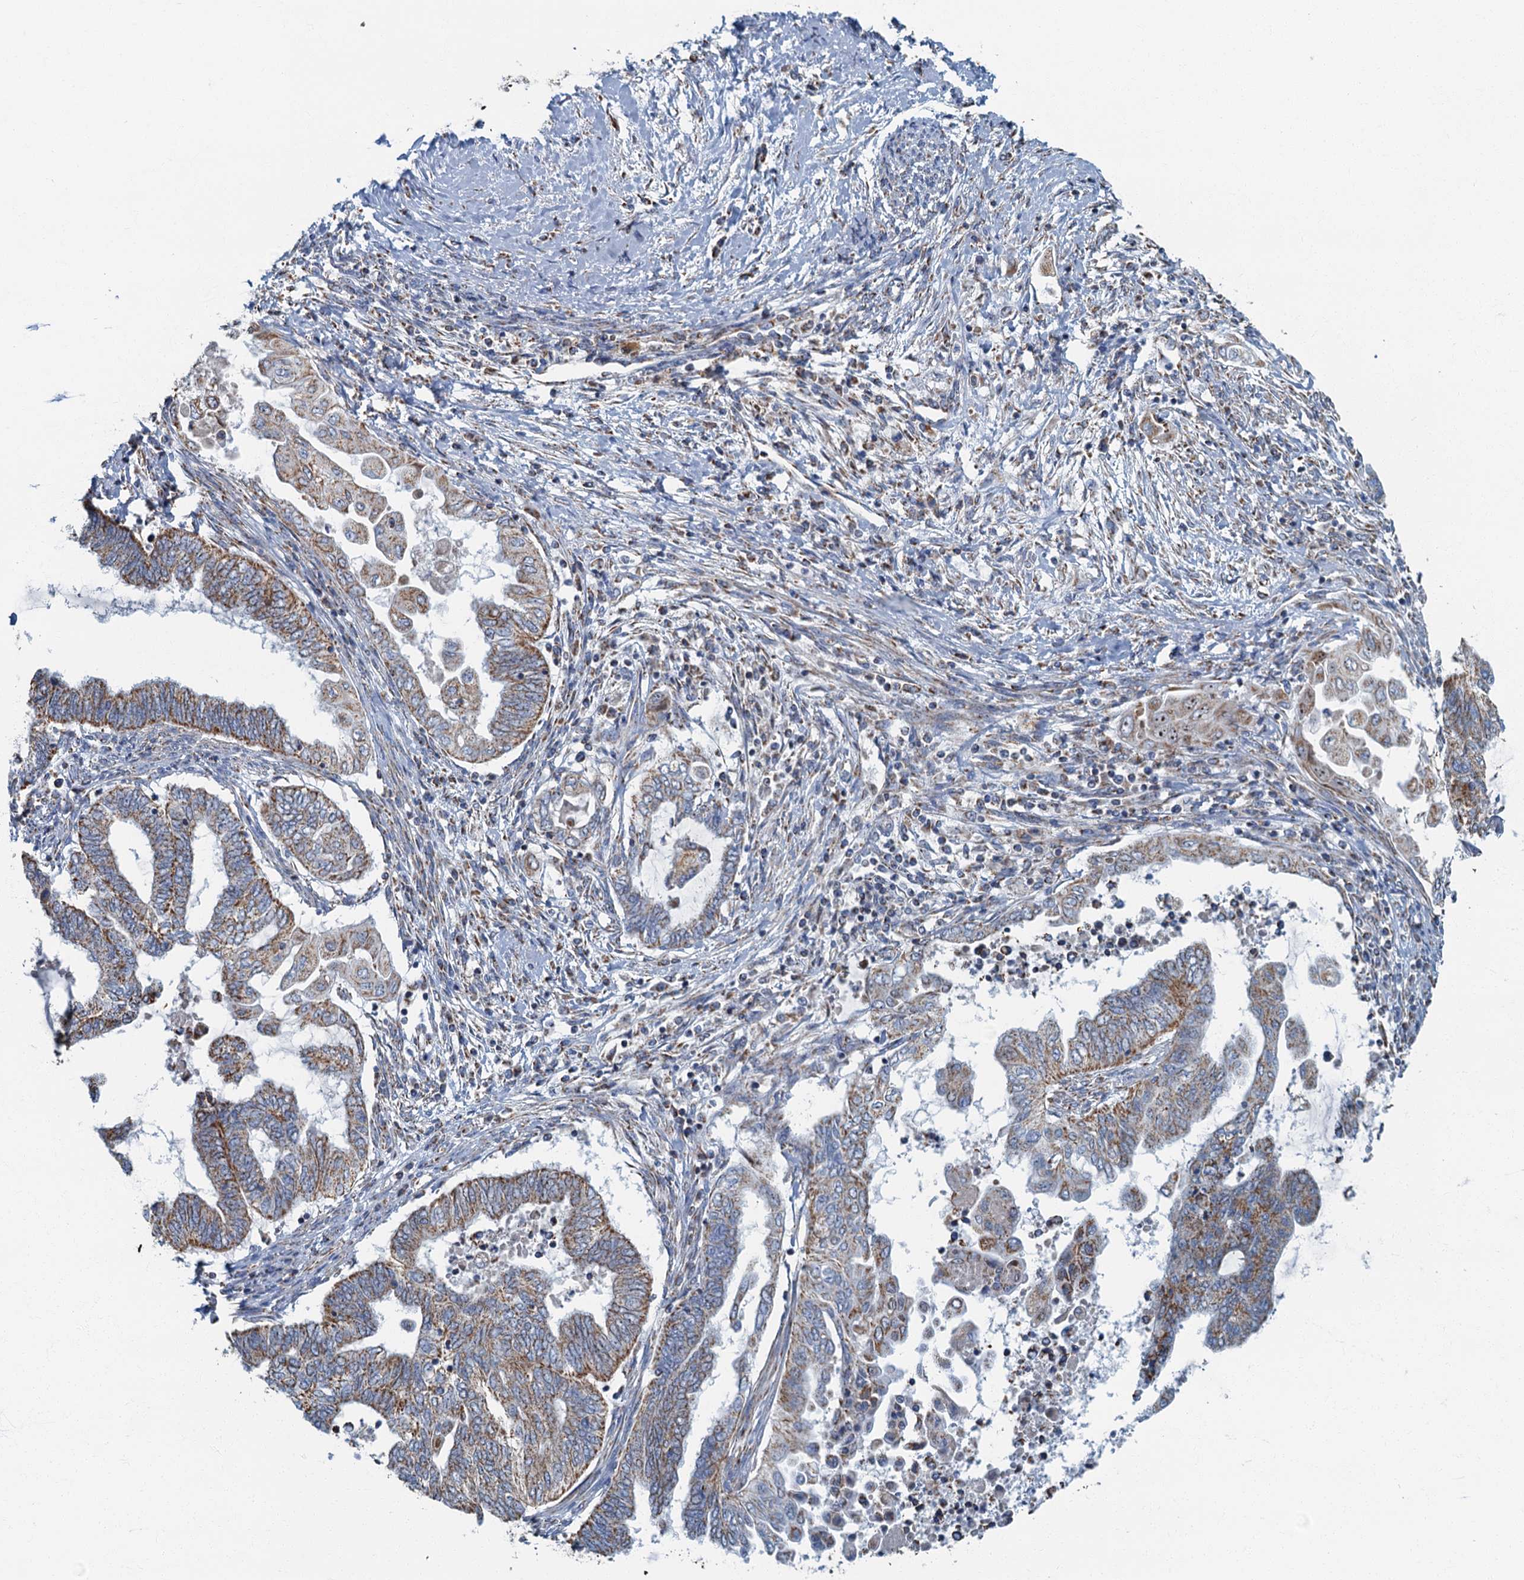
{"staining": {"intensity": "moderate", "quantity": ">75%", "location": "cytoplasmic/membranous"}, "tissue": "endometrial cancer", "cell_type": "Tumor cells", "image_type": "cancer", "snomed": [{"axis": "morphology", "description": "Adenocarcinoma, NOS"}, {"axis": "topography", "description": "Uterus"}, {"axis": "topography", "description": "Endometrium"}], "caption": "Immunohistochemical staining of human adenocarcinoma (endometrial) reveals medium levels of moderate cytoplasmic/membranous protein positivity in about >75% of tumor cells. (DAB (3,3'-diaminobenzidine) = brown stain, brightfield microscopy at high magnification).", "gene": "RAD9B", "patient": {"sex": "female", "age": 70}}